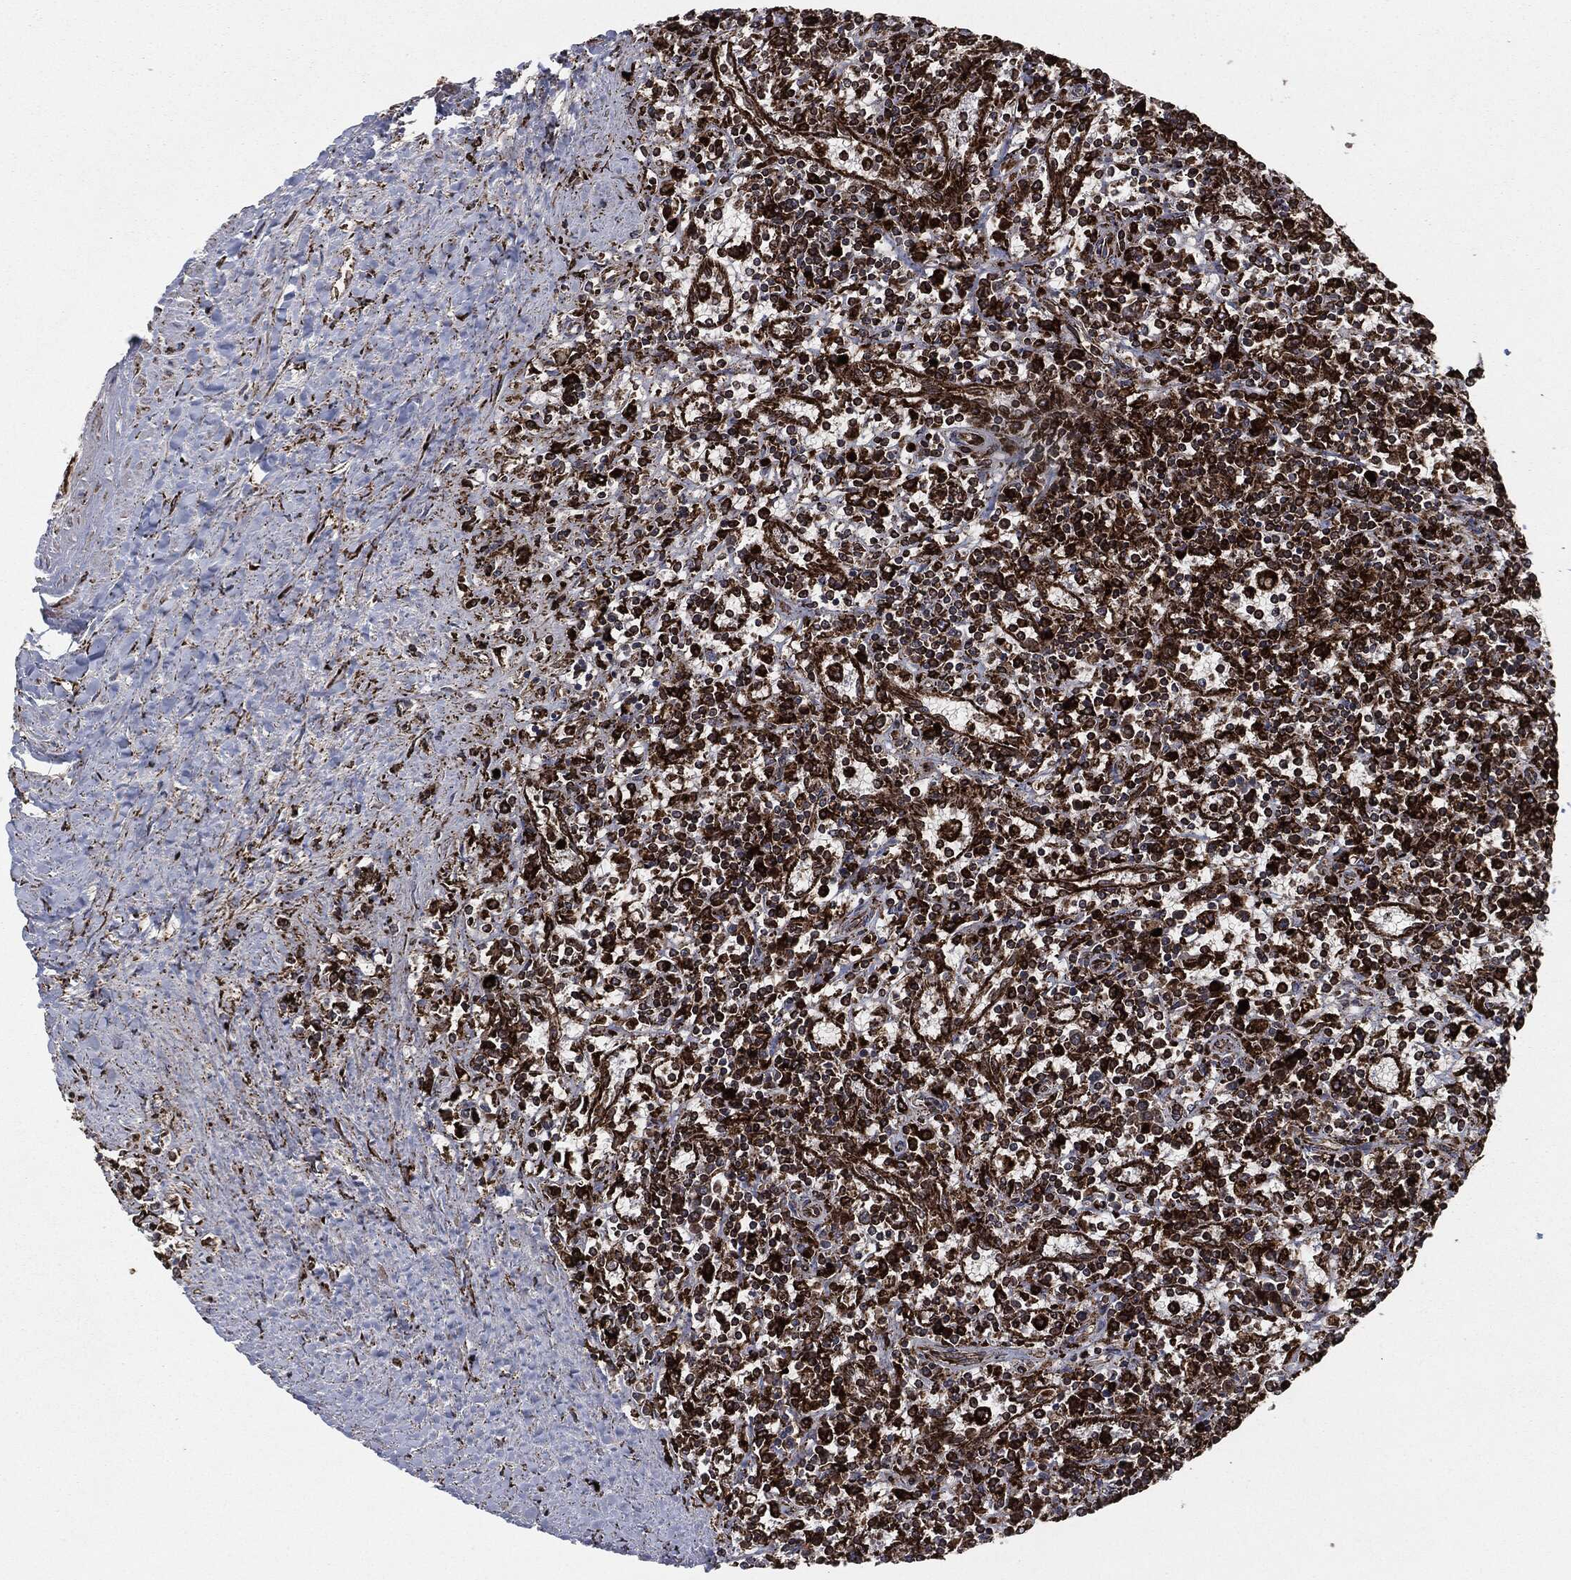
{"staining": {"intensity": "strong", "quantity": ">75%", "location": "cytoplasmic/membranous"}, "tissue": "lymphoma", "cell_type": "Tumor cells", "image_type": "cancer", "snomed": [{"axis": "morphology", "description": "Malignant lymphoma, non-Hodgkin's type, Low grade"}, {"axis": "topography", "description": "Spleen"}], "caption": "Malignant lymphoma, non-Hodgkin's type (low-grade) stained with a protein marker displays strong staining in tumor cells.", "gene": "CALR", "patient": {"sex": "male", "age": 62}}